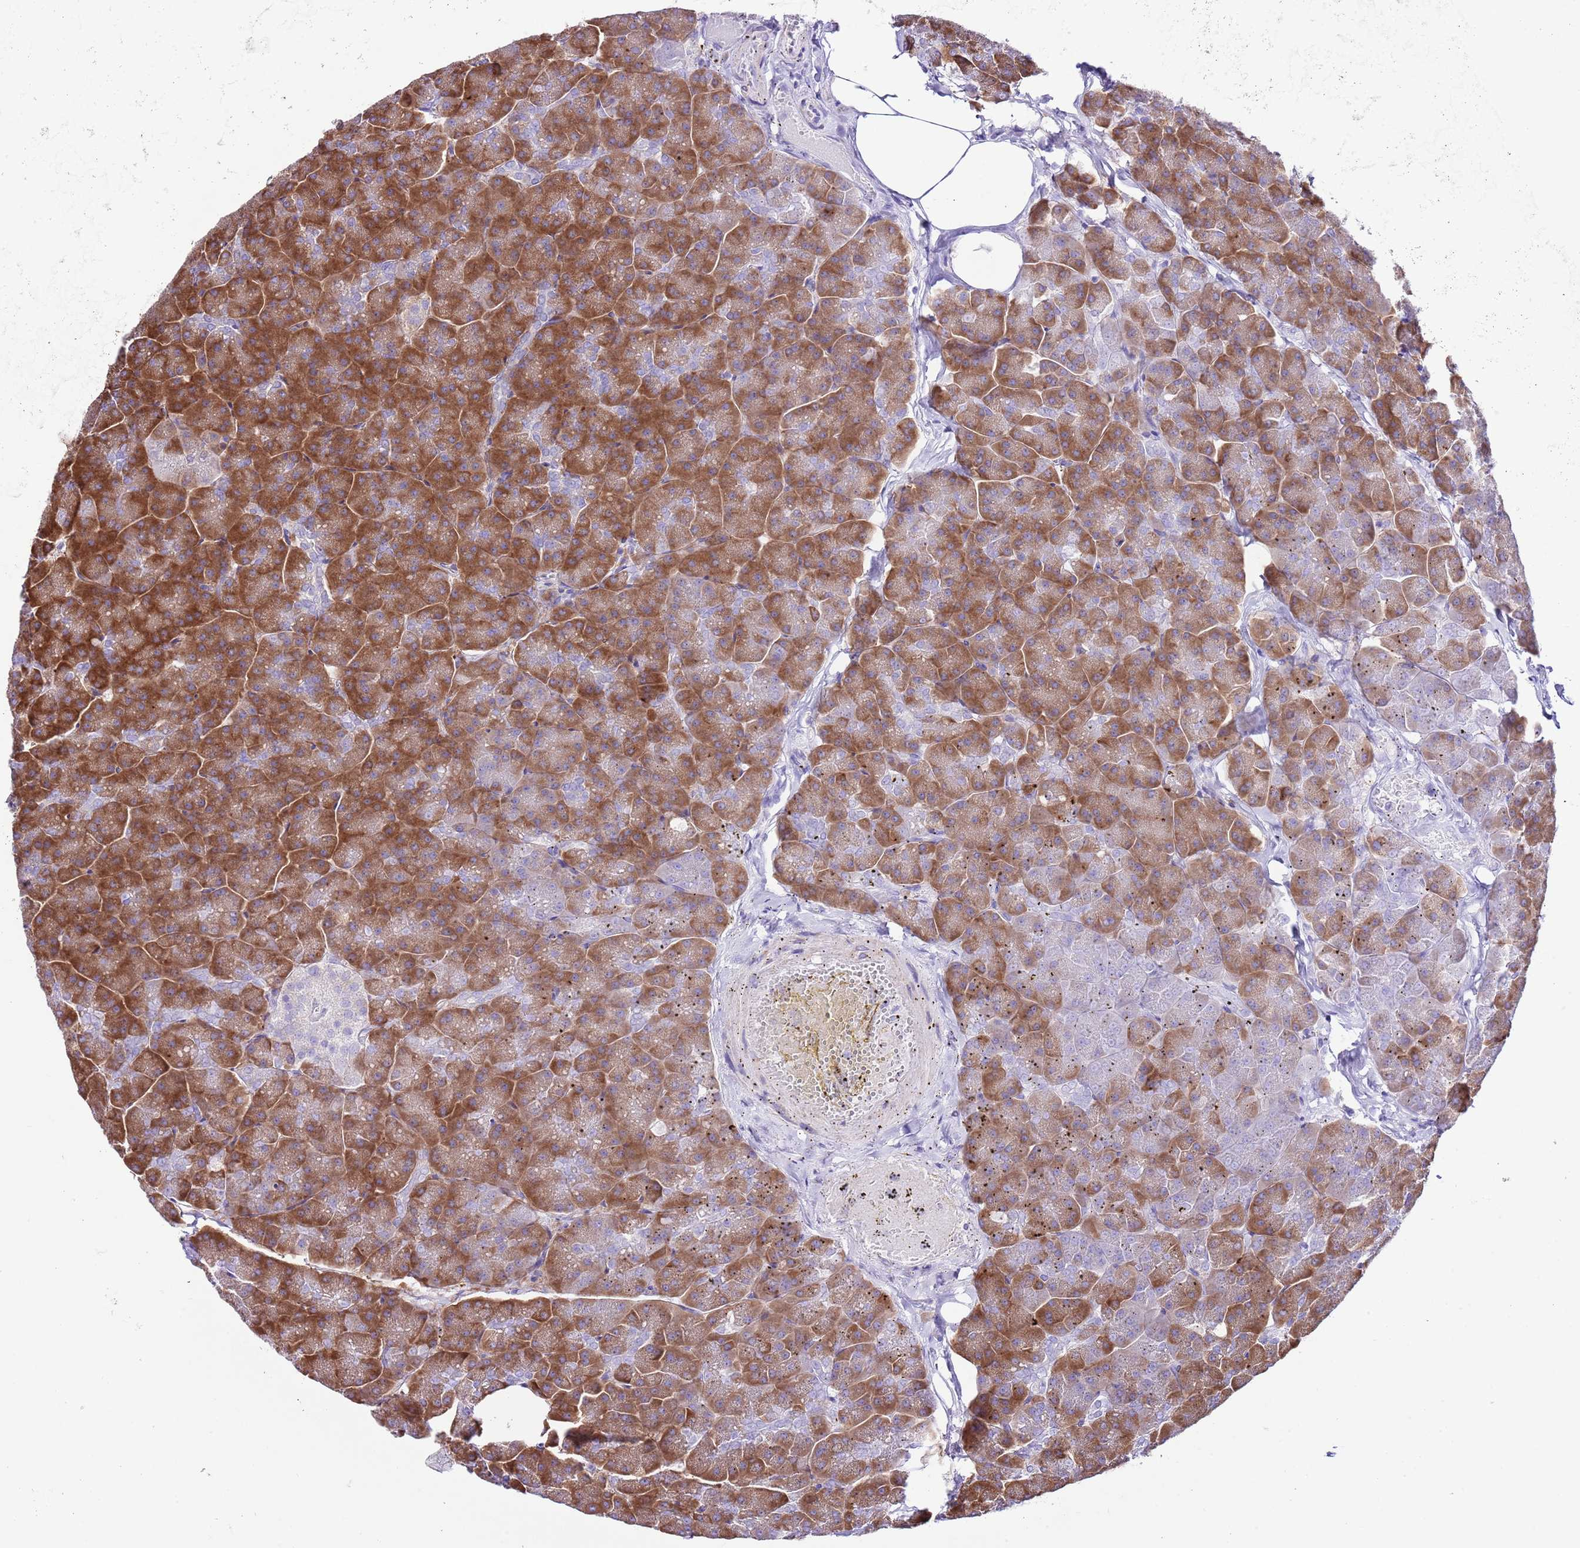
{"staining": {"intensity": "strong", "quantity": "25%-75%", "location": "cytoplasmic/membranous"}, "tissue": "pancreas", "cell_type": "Exocrine glandular cells", "image_type": "normal", "snomed": [{"axis": "morphology", "description": "Normal tissue, NOS"}, {"axis": "topography", "description": "Pancreas"}, {"axis": "topography", "description": "Peripheral nerve tissue"}], "caption": "DAB immunohistochemical staining of benign pancreas demonstrates strong cytoplasmic/membranous protein staining in about 25%-75% of exocrine glandular cells.", "gene": "RPS10", "patient": {"sex": "male", "age": 54}}